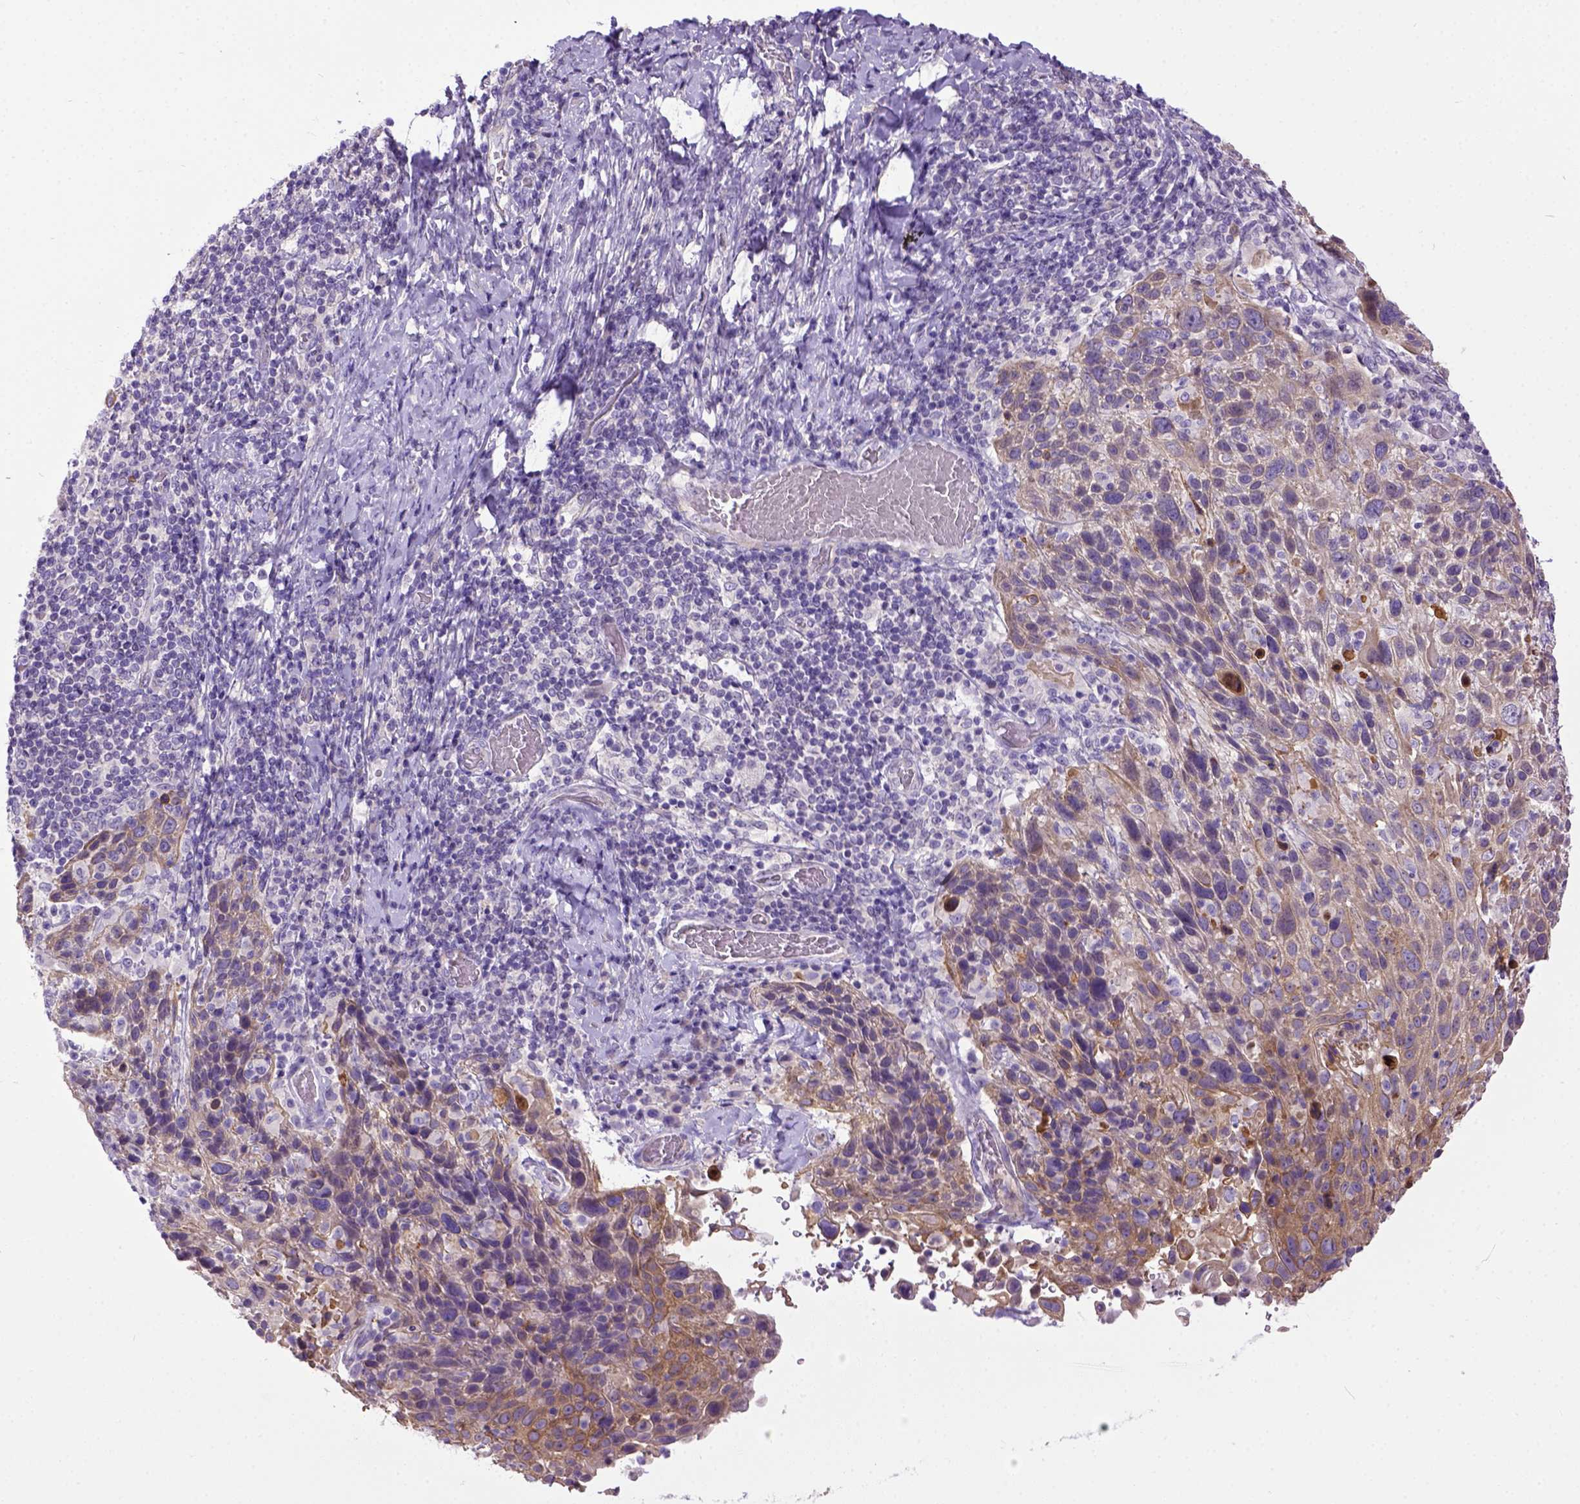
{"staining": {"intensity": "moderate", "quantity": "<25%", "location": "cytoplasmic/membranous"}, "tissue": "cervical cancer", "cell_type": "Tumor cells", "image_type": "cancer", "snomed": [{"axis": "morphology", "description": "Squamous cell carcinoma, NOS"}, {"axis": "topography", "description": "Cervix"}], "caption": "Immunohistochemical staining of human cervical cancer shows low levels of moderate cytoplasmic/membranous expression in about <25% of tumor cells.", "gene": "NEK5", "patient": {"sex": "female", "age": 61}}